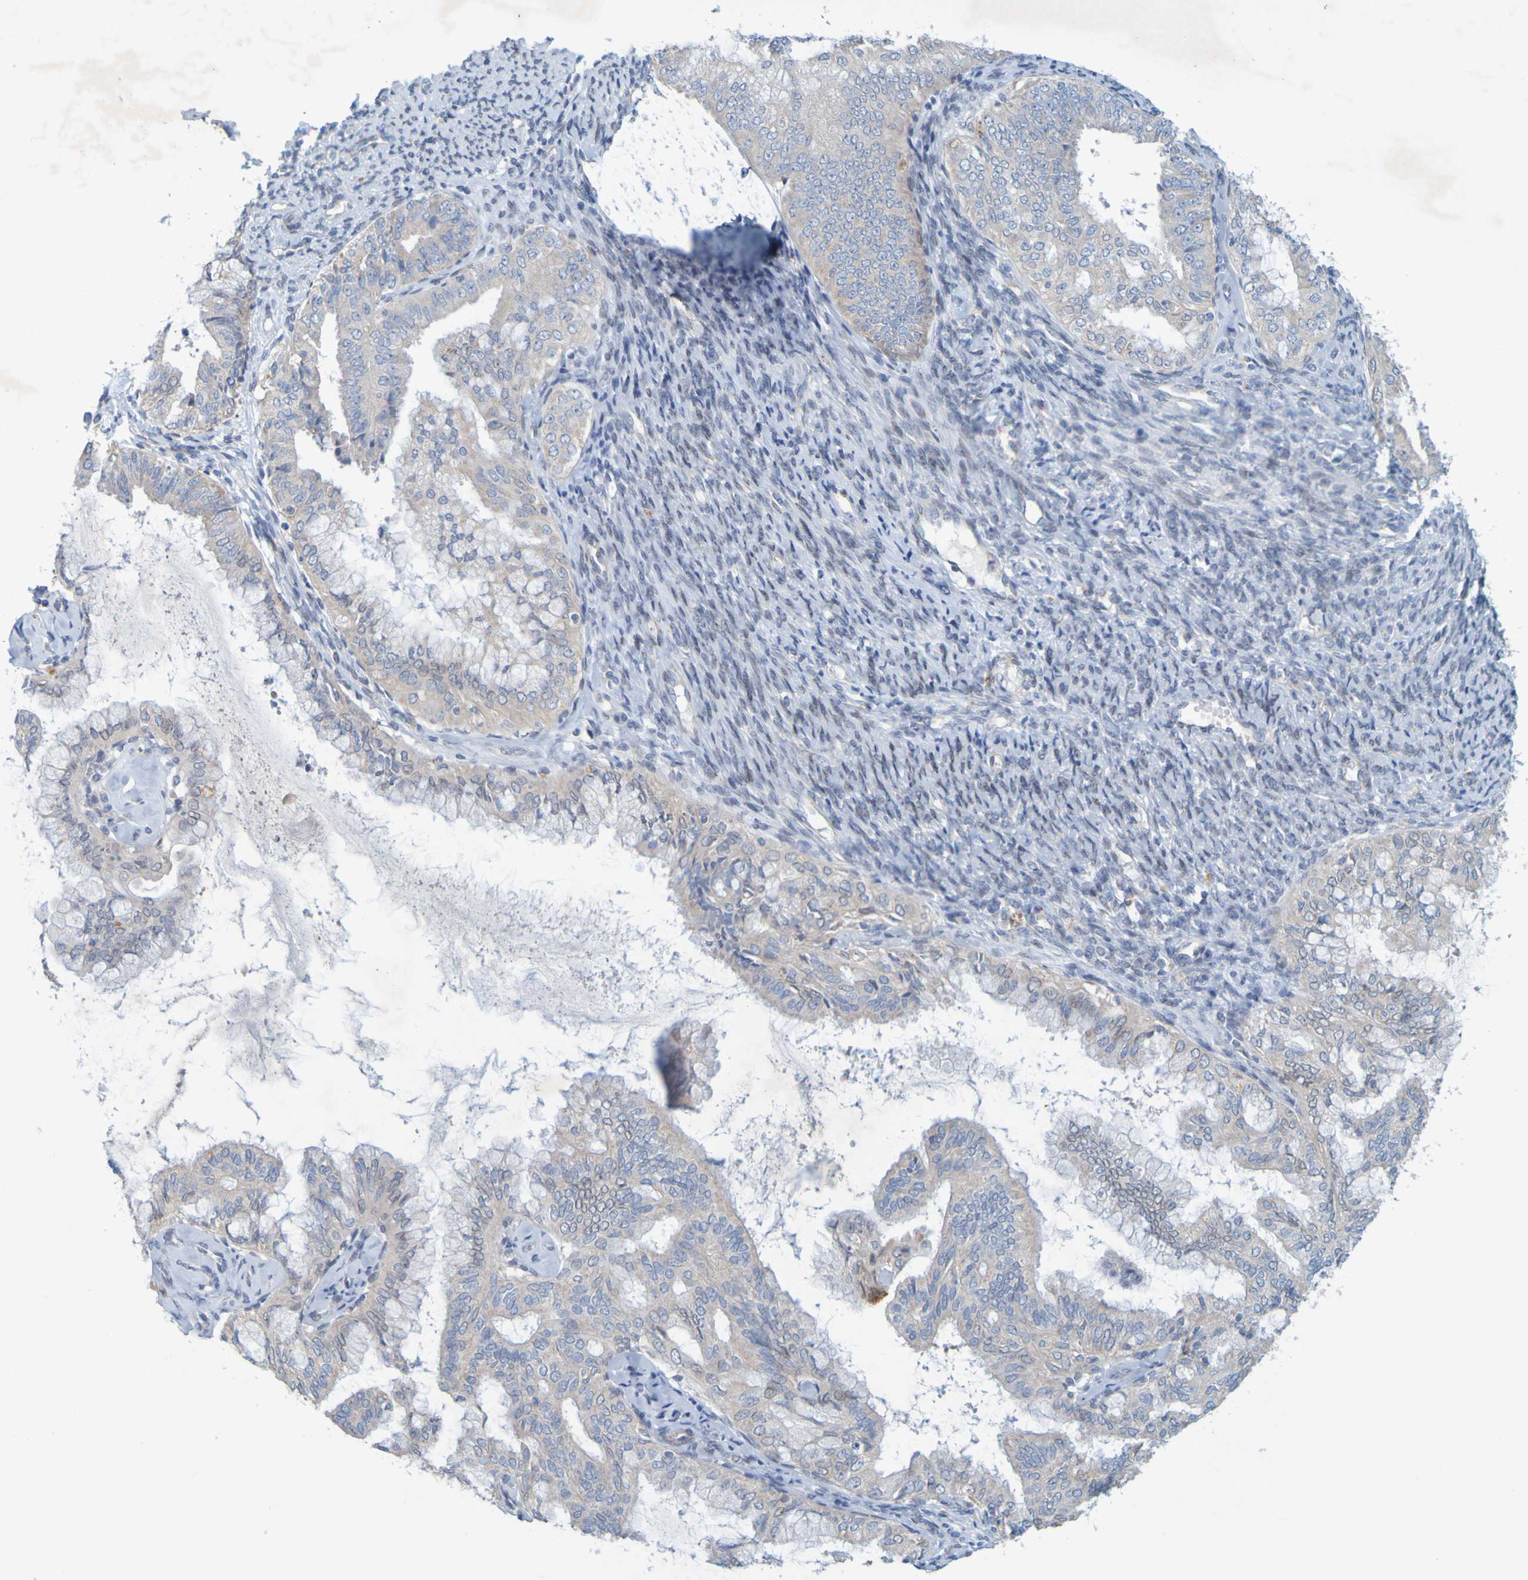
{"staining": {"intensity": "weak", "quantity": "<25%", "location": "cytoplasmic/membranous"}, "tissue": "endometrial cancer", "cell_type": "Tumor cells", "image_type": "cancer", "snomed": [{"axis": "morphology", "description": "Adenocarcinoma, NOS"}, {"axis": "topography", "description": "Endometrium"}], "caption": "Human endometrial adenocarcinoma stained for a protein using IHC reveals no expression in tumor cells.", "gene": "MAG", "patient": {"sex": "female", "age": 63}}